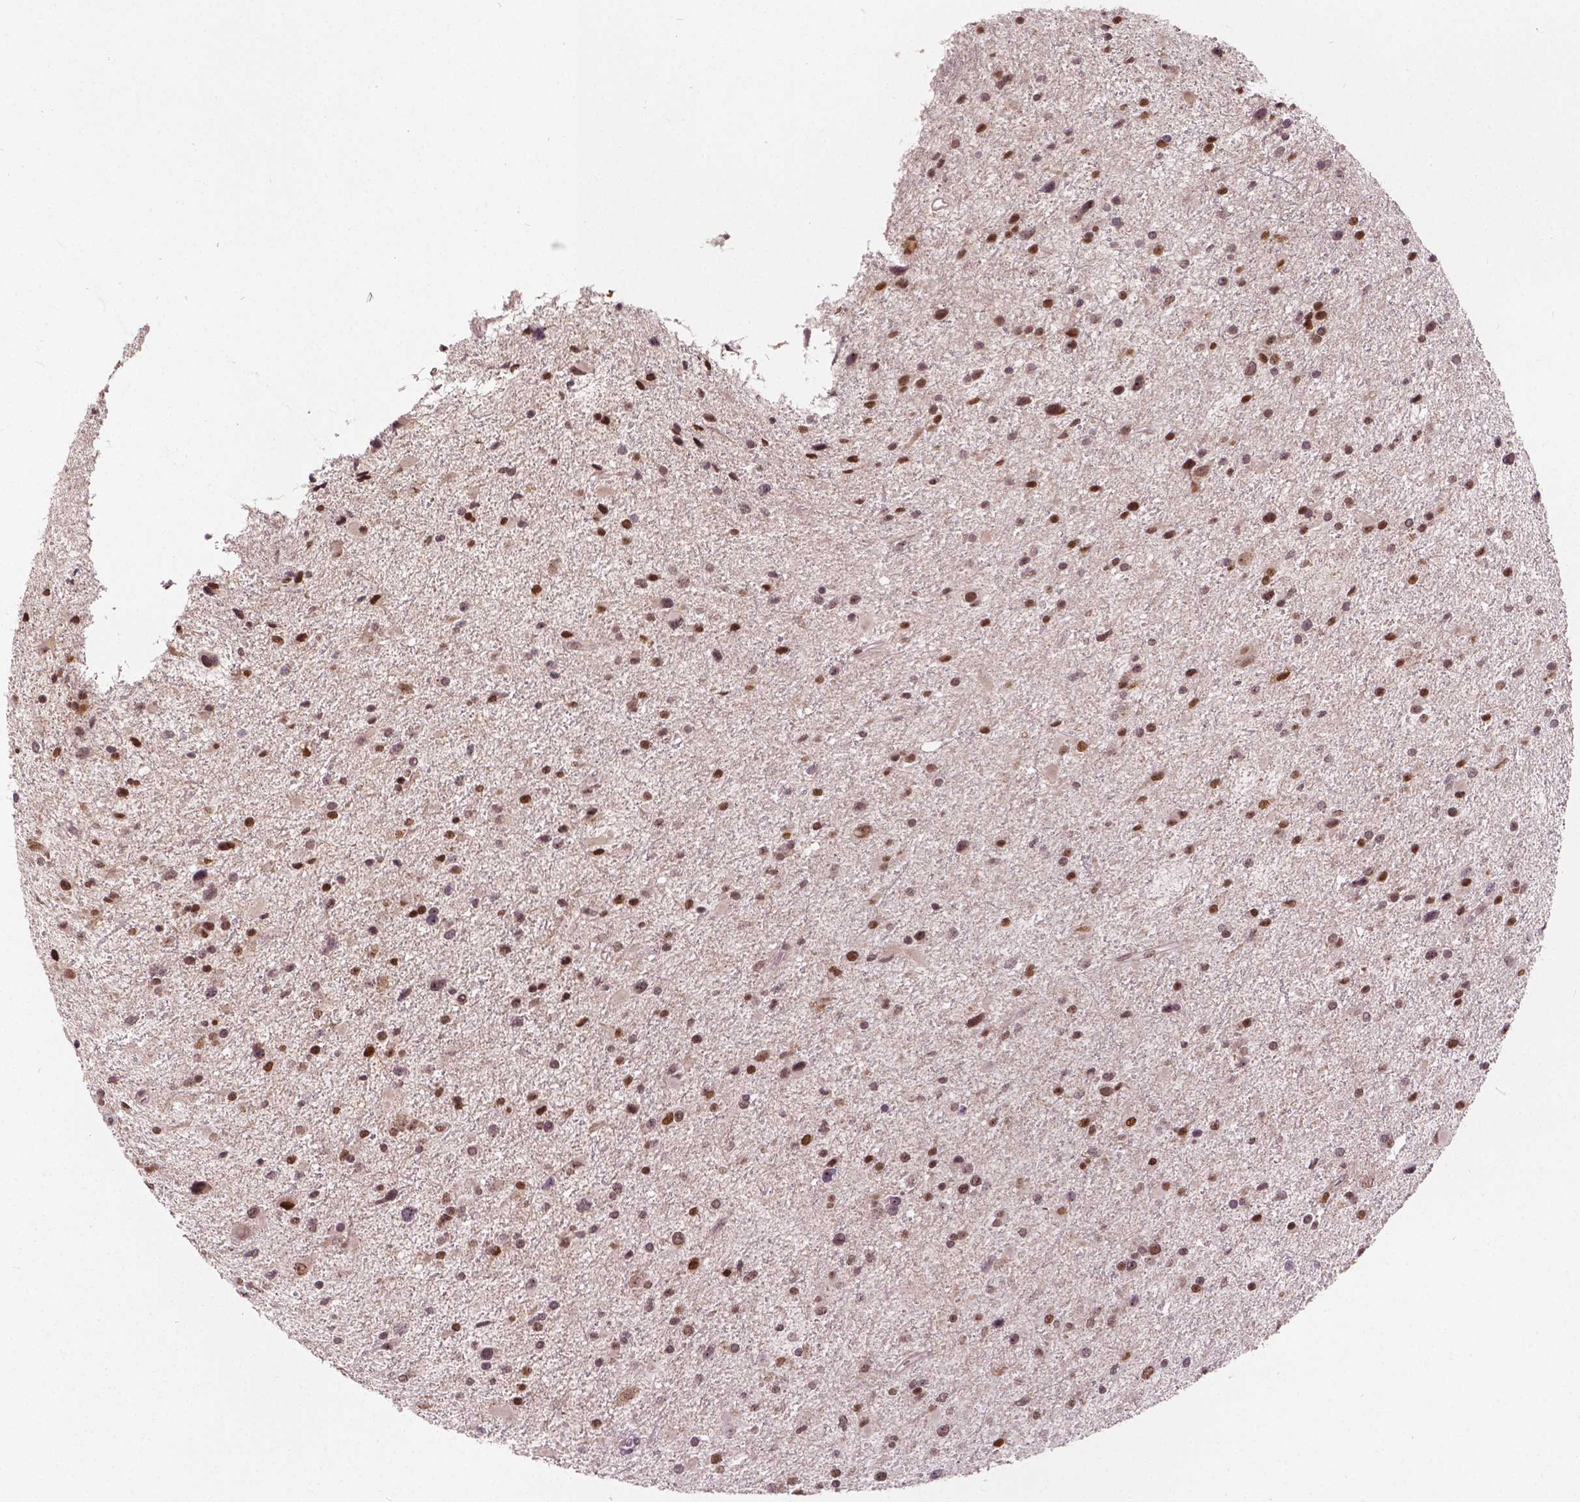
{"staining": {"intensity": "moderate", "quantity": ">75%", "location": "nuclear"}, "tissue": "glioma", "cell_type": "Tumor cells", "image_type": "cancer", "snomed": [{"axis": "morphology", "description": "Glioma, malignant, Low grade"}, {"axis": "topography", "description": "Brain"}], "caption": "Moderate nuclear expression is identified in about >75% of tumor cells in malignant low-grade glioma. (brown staining indicates protein expression, while blue staining denotes nuclei).", "gene": "HMBOX1", "patient": {"sex": "female", "age": 32}}